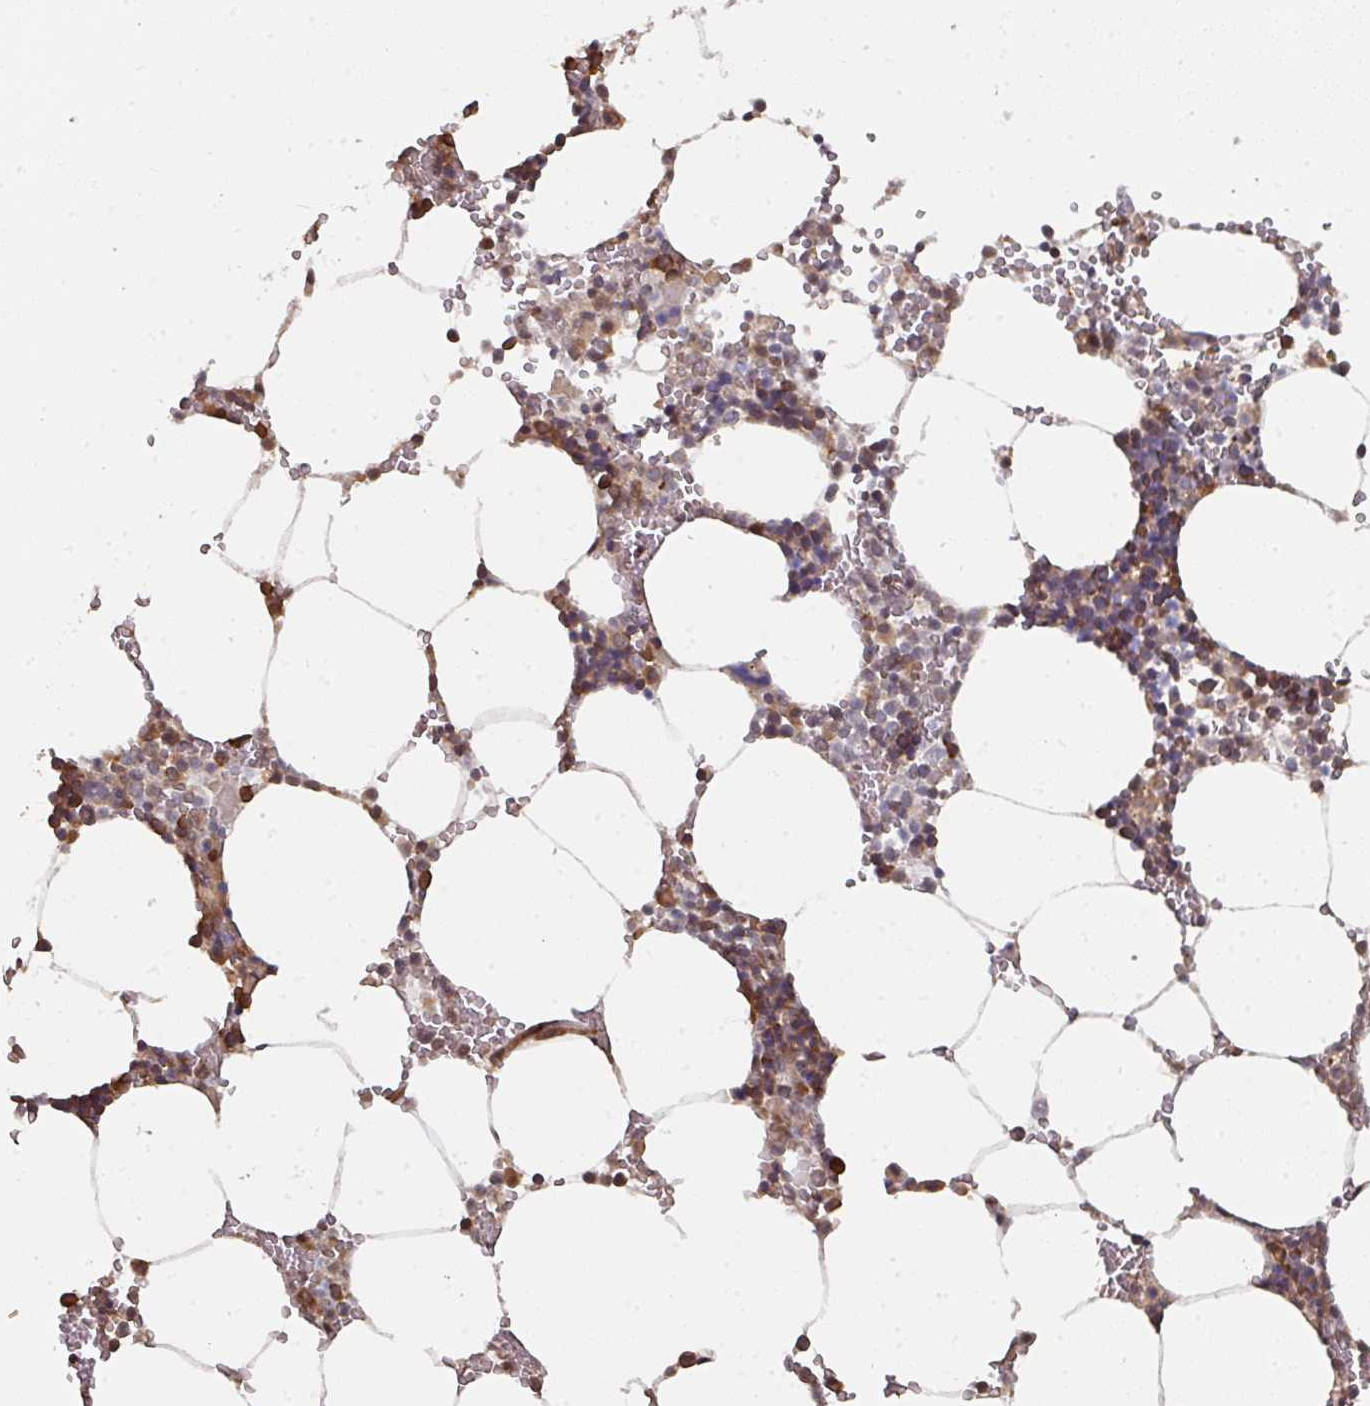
{"staining": {"intensity": "moderate", "quantity": "25%-75%", "location": "cytoplasmic/membranous"}, "tissue": "bone marrow", "cell_type": "Hematopoietic cells", "image_type": "normal", "snomed": [{"axis": "morphology", "description": "Normal tissue, NOS"}, {"axis": "topography", "description": "Bone marrow"}], "caption": "Protein expression analysis of benign human bone marrow reveals moderate cytoplasmic/membranous positivity in about 25%-75% of hematopoietic cells.", "gene": "CA7", "patient": {"sex": "male", "age": 70}}